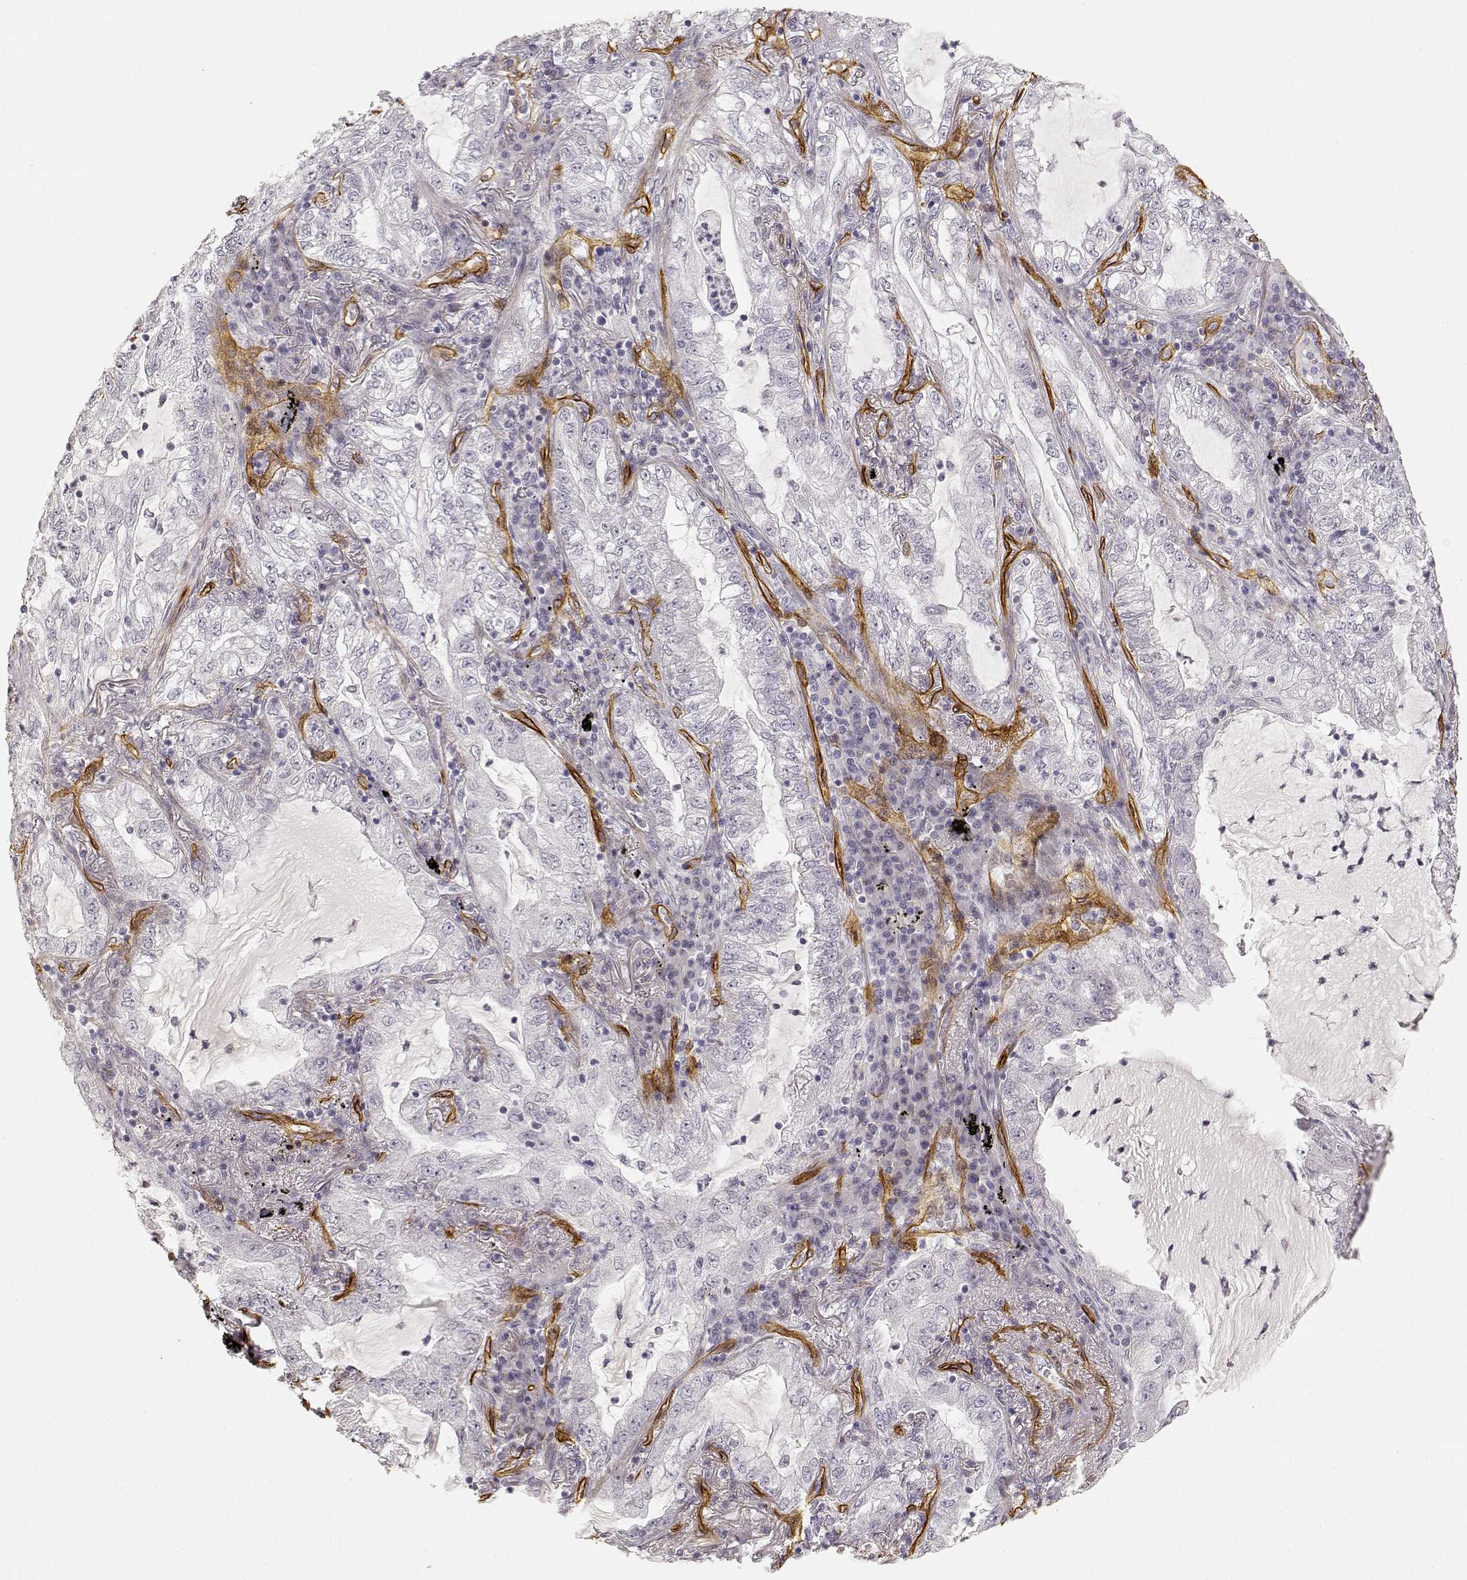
{"staining": {"intensity": "negative", "quantity": "none", "location": "none"}, "tissue": "lung cancer", "cell_type": "Tumor cells", "image_type": "cancer", "snomed": [{"axis": "morphology", "description": "Adenocarcinoma, NOS"}, {"axis": "topography", "description": "Lung"}], "caption": "Immunohistochemistry (IHC) micrograph of lung cancer stained for a protein (brown), which shows no staining in tumor cells.", "gene": "LAMA4", "patient": {"sex": "female", "age": 73}}